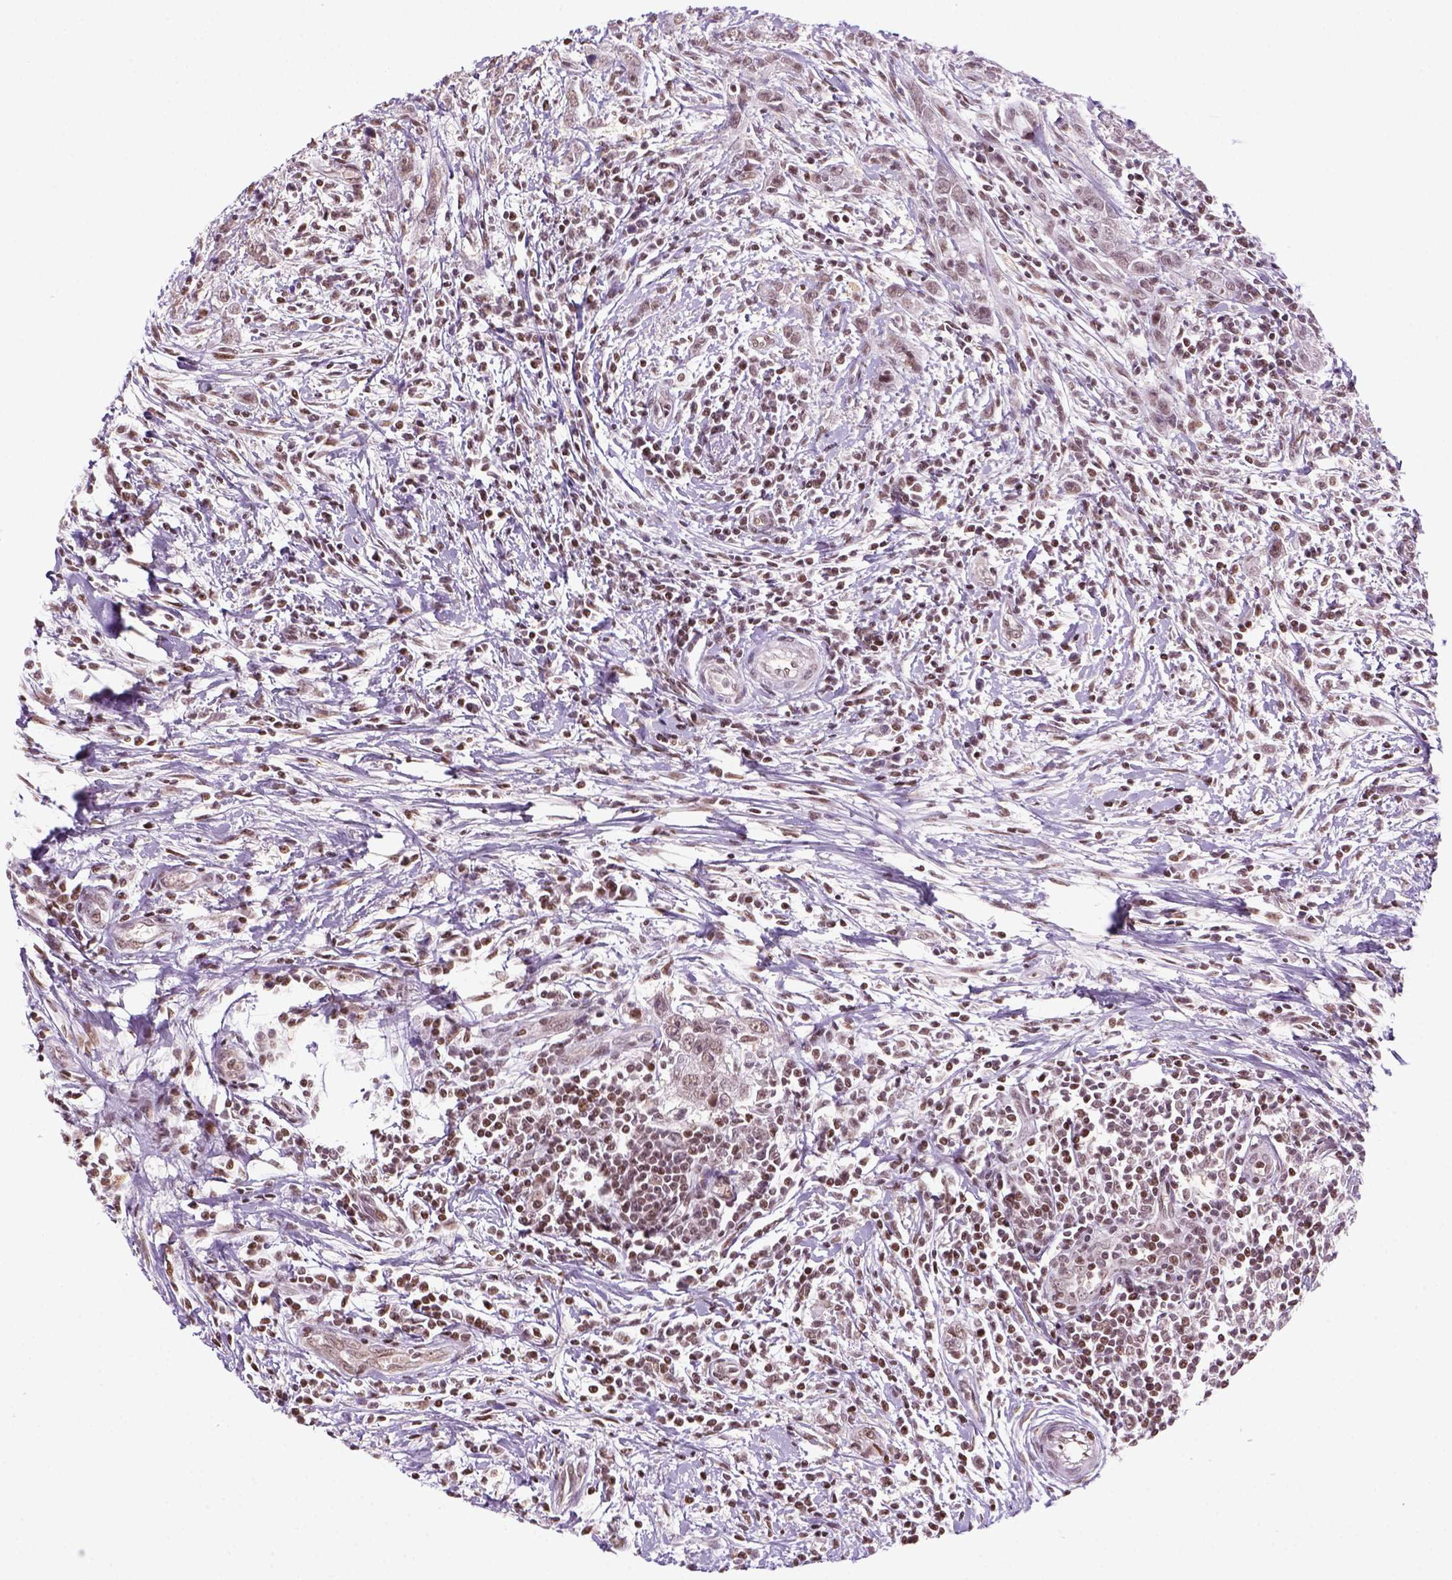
{"staining": {"intensity": "weak", "quantity": ">75%", "location": "nuclear"}, "tissue": "urothelial cancer", "cell_type": "Tumor cells", "image_type": "cancer", "snomed": [{"axis": "morphology", "description": "Urothelial carcinoma, High grade"}, {"axis": "topography", "description": "Urinary bladder"}], "caption": "High-magnification brightfield microscopy of high-grade urothelial carcinoma stained with DAB (3,3'-diaminobenzidine) (brown) and counterstained with hematoxylin (blue). tumor cells exhibit weak nuclear staining is seen in approximately>75% of cells. (DAB (3,3'-diaminobenzidine) IHC, brown staining for protein, blue staining for nuclei).", "gene": "GOT1", "patient": {"sex": "male", "age": 83}}